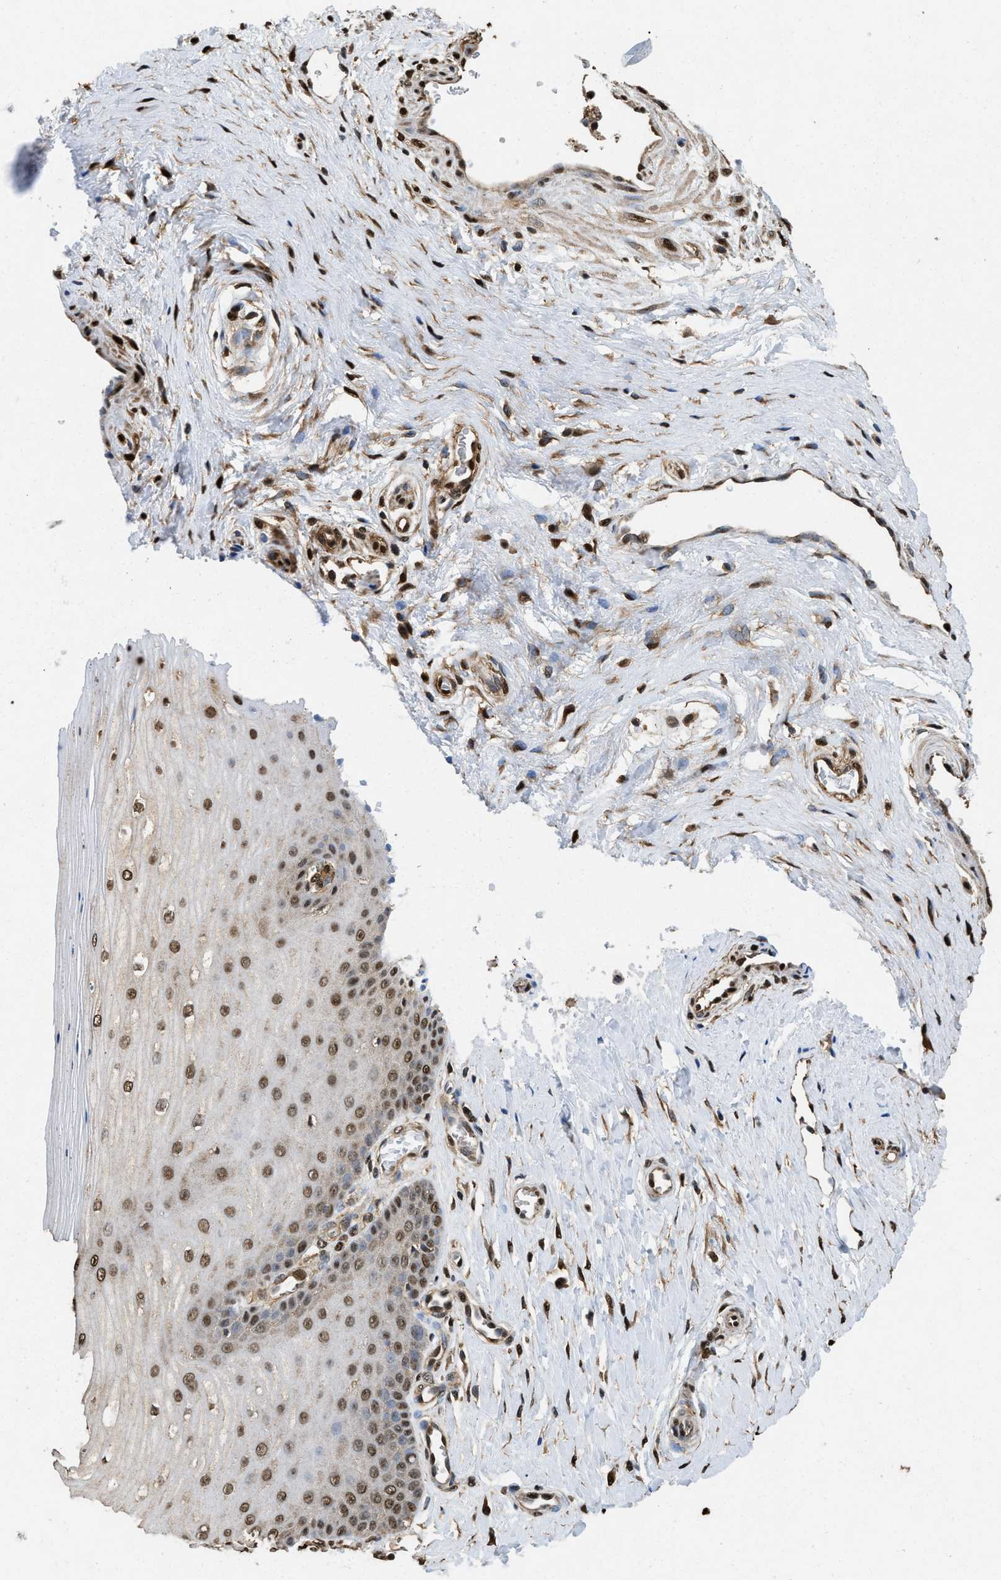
{"staining": {"intensity": "moderate", "quantity": ">75%", "location": "cytoplasmic/membranous,nuclear"}, "tissue": "cervix", "cell_type": "Squamous epithelial cells", "image_type": "normal", "snomed": [{"axis": "morphology", "description": "Normal tissue, NOS"}, {"axis": "topography", "description": "Cervix"}], "caption": "A high-resolution histopathology image shows immunohistochemistry (IHC) staining of unremarkable cervix, which exhibits moderate cytoplasmic/membranous,nuclear staining in approximately >75% of squamous epithelial cells. (DAB (3,3'-diaminobenzidine) IHC with brightfield microscopy, high magnification).", "gene": "GAPDH", "patient": {"sex": "female", "age": 55}}